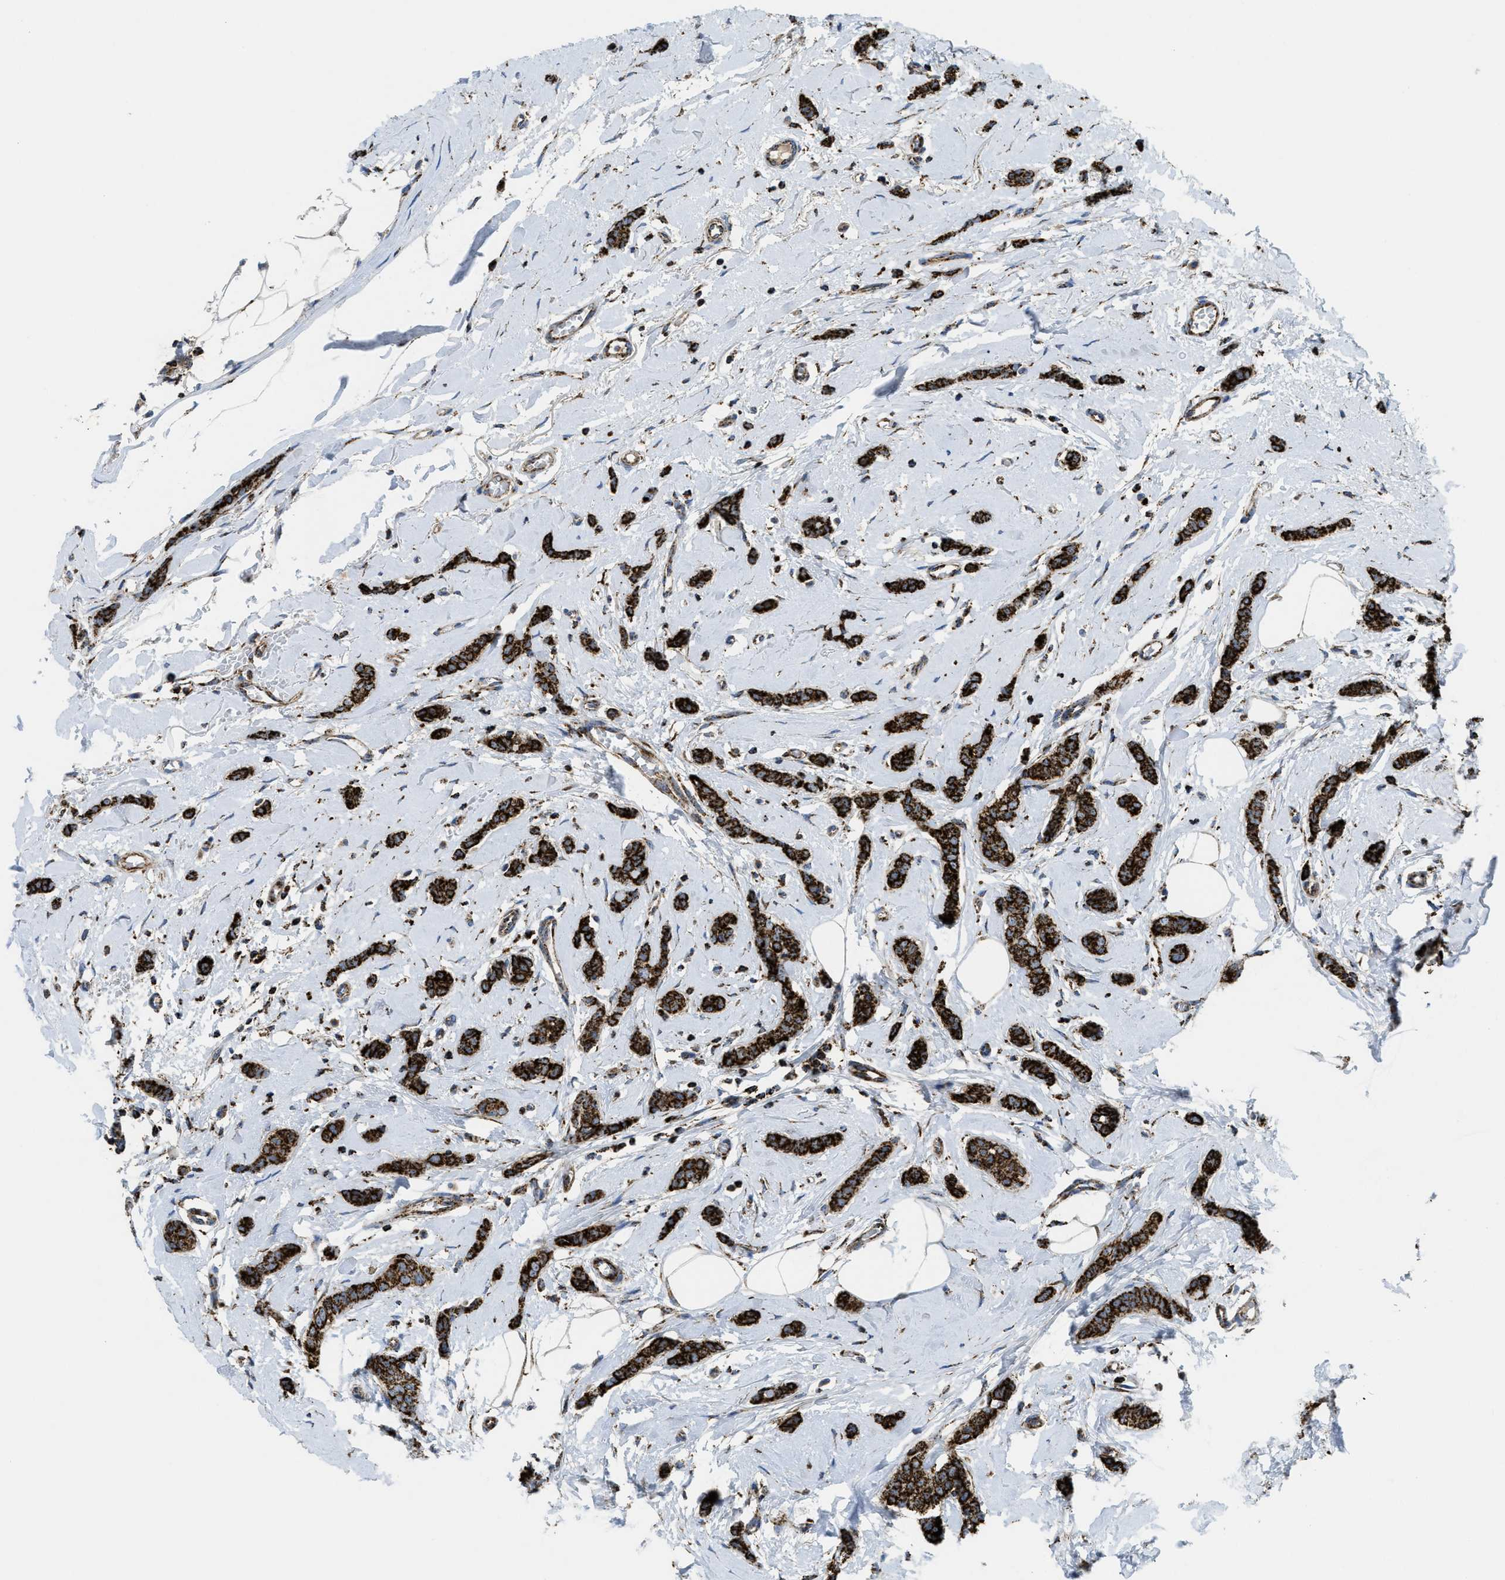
{"staining": {"intensity": "strong", "quantity": ">75%", "location": "cytoplasmic/membranous"}, "tissue": "breast cancer", "cell_type": "Tumor cells", "image_type": "cancer", "snomed": [{"axis": "morphology", "description": "Lobular carcinoma"}, {"axis": "topography", "description": "Skin"}, {"axis": "topography", "description": "Breast"}], "caption": "Immunohistochemistry histopathology image of neoplastic tissue: breast cancer stained using IHC demonstrates high levels of strong protein expression localized specifically in the cytoplasmic/membranous of tumor cells, appearing as a cytoplasmic/membranous brown color.", "gene": "SQOR", "patient": {"sex": "female", "age": 46}}